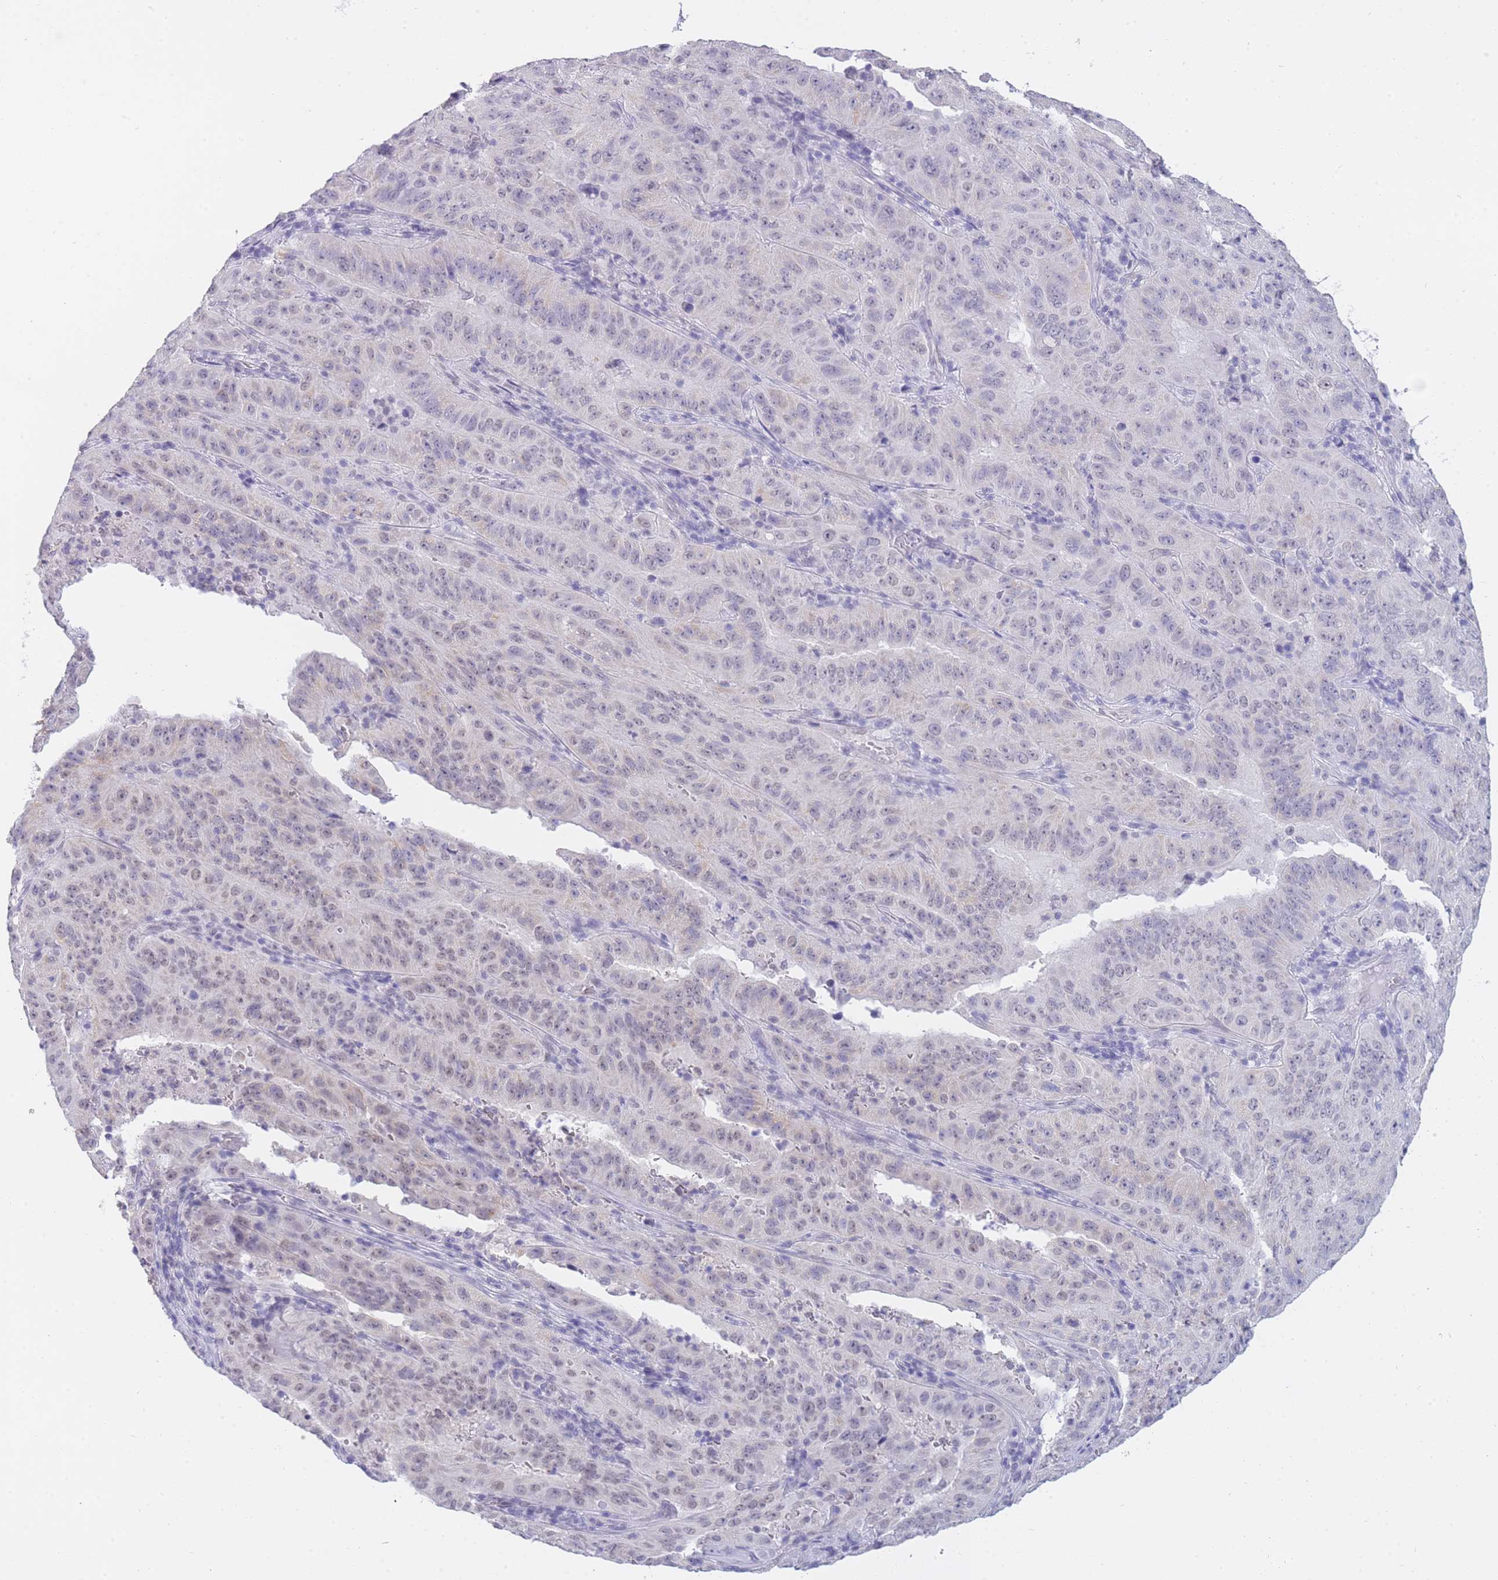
{"staining": {"intensity": "weak", "quantity": "25%-75%", "location": "nuclear"}, "tissue": "pancreatic cancer", "cell_type": "Tumor cells", "image_type": "cancer", "snomed": [{"axis": "morphology", "description": "Adenocarcinoma, NOS"}, {"axis": "topography", "description": "Pancreas"}], "caption": "A brown stain highlights weak nuclear expression of a protein in human adenocarcinoma (pancreatic) tumor cells.", "gene": "FRAT2", "patient": {"sex": "male", "age": 63}}